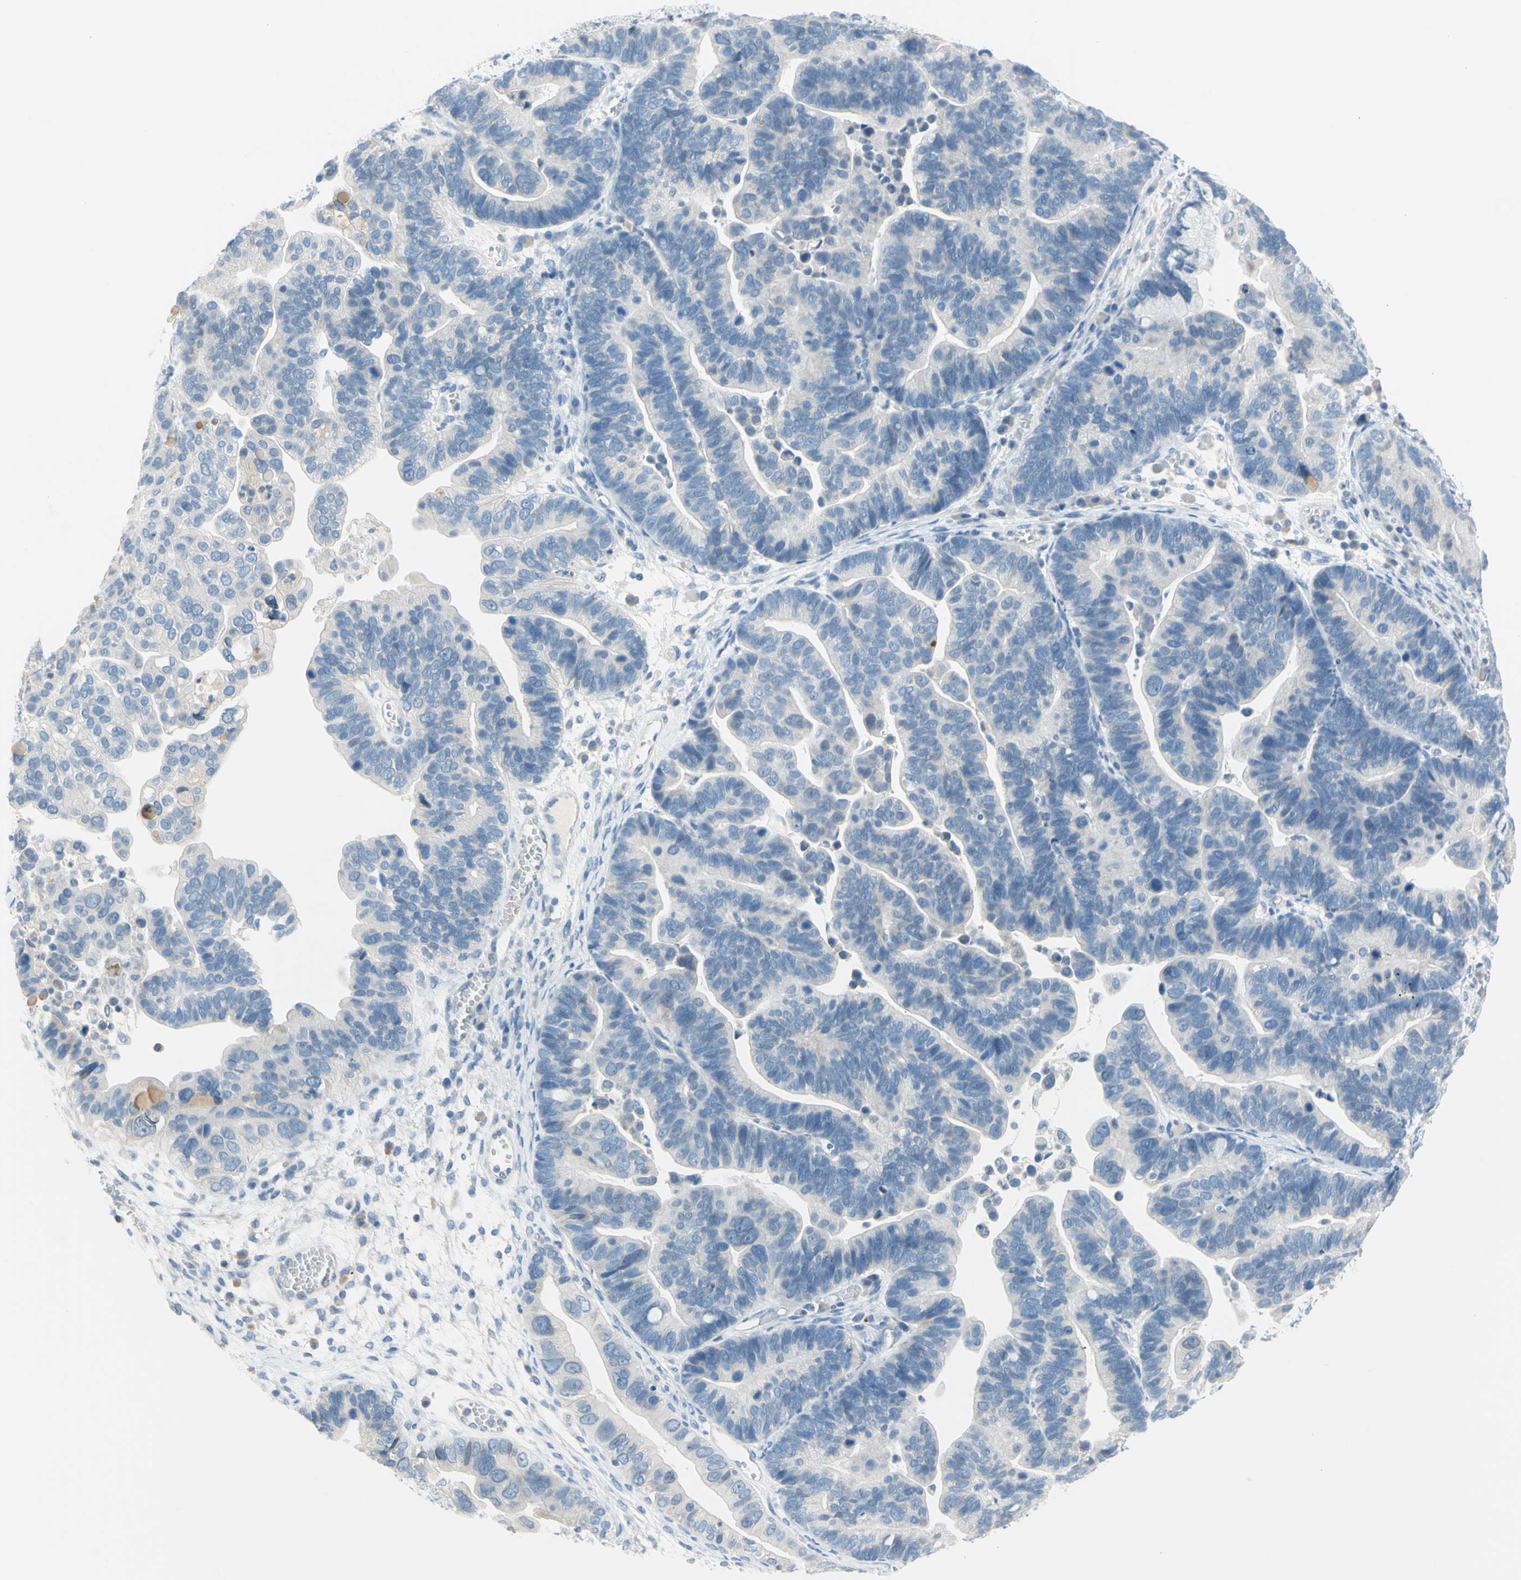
{"staining": {"intensity": "negative", "quantity": "none", "location": "none"}, "tissue": "ovarian cancer", "cell_type": "Tumor cells", "image_type": "cancer", "snomed": [{"axis": "morphology", "description": "Cystadenocarcinoma, serous, NOS"}, {"axis": "topography", "description": "Ovary"}], "caption": "Immunohistochemistry (IHC) micrograph of neoplastic tissue: serous cystadenocarcinoma (ovarian) stained with DAB (3,3'-diaminobenzidine) demonstrates no significant protein staining in tumor cells.", "gene": "DCT", "patient": {"sex": "female", "age": 56}}